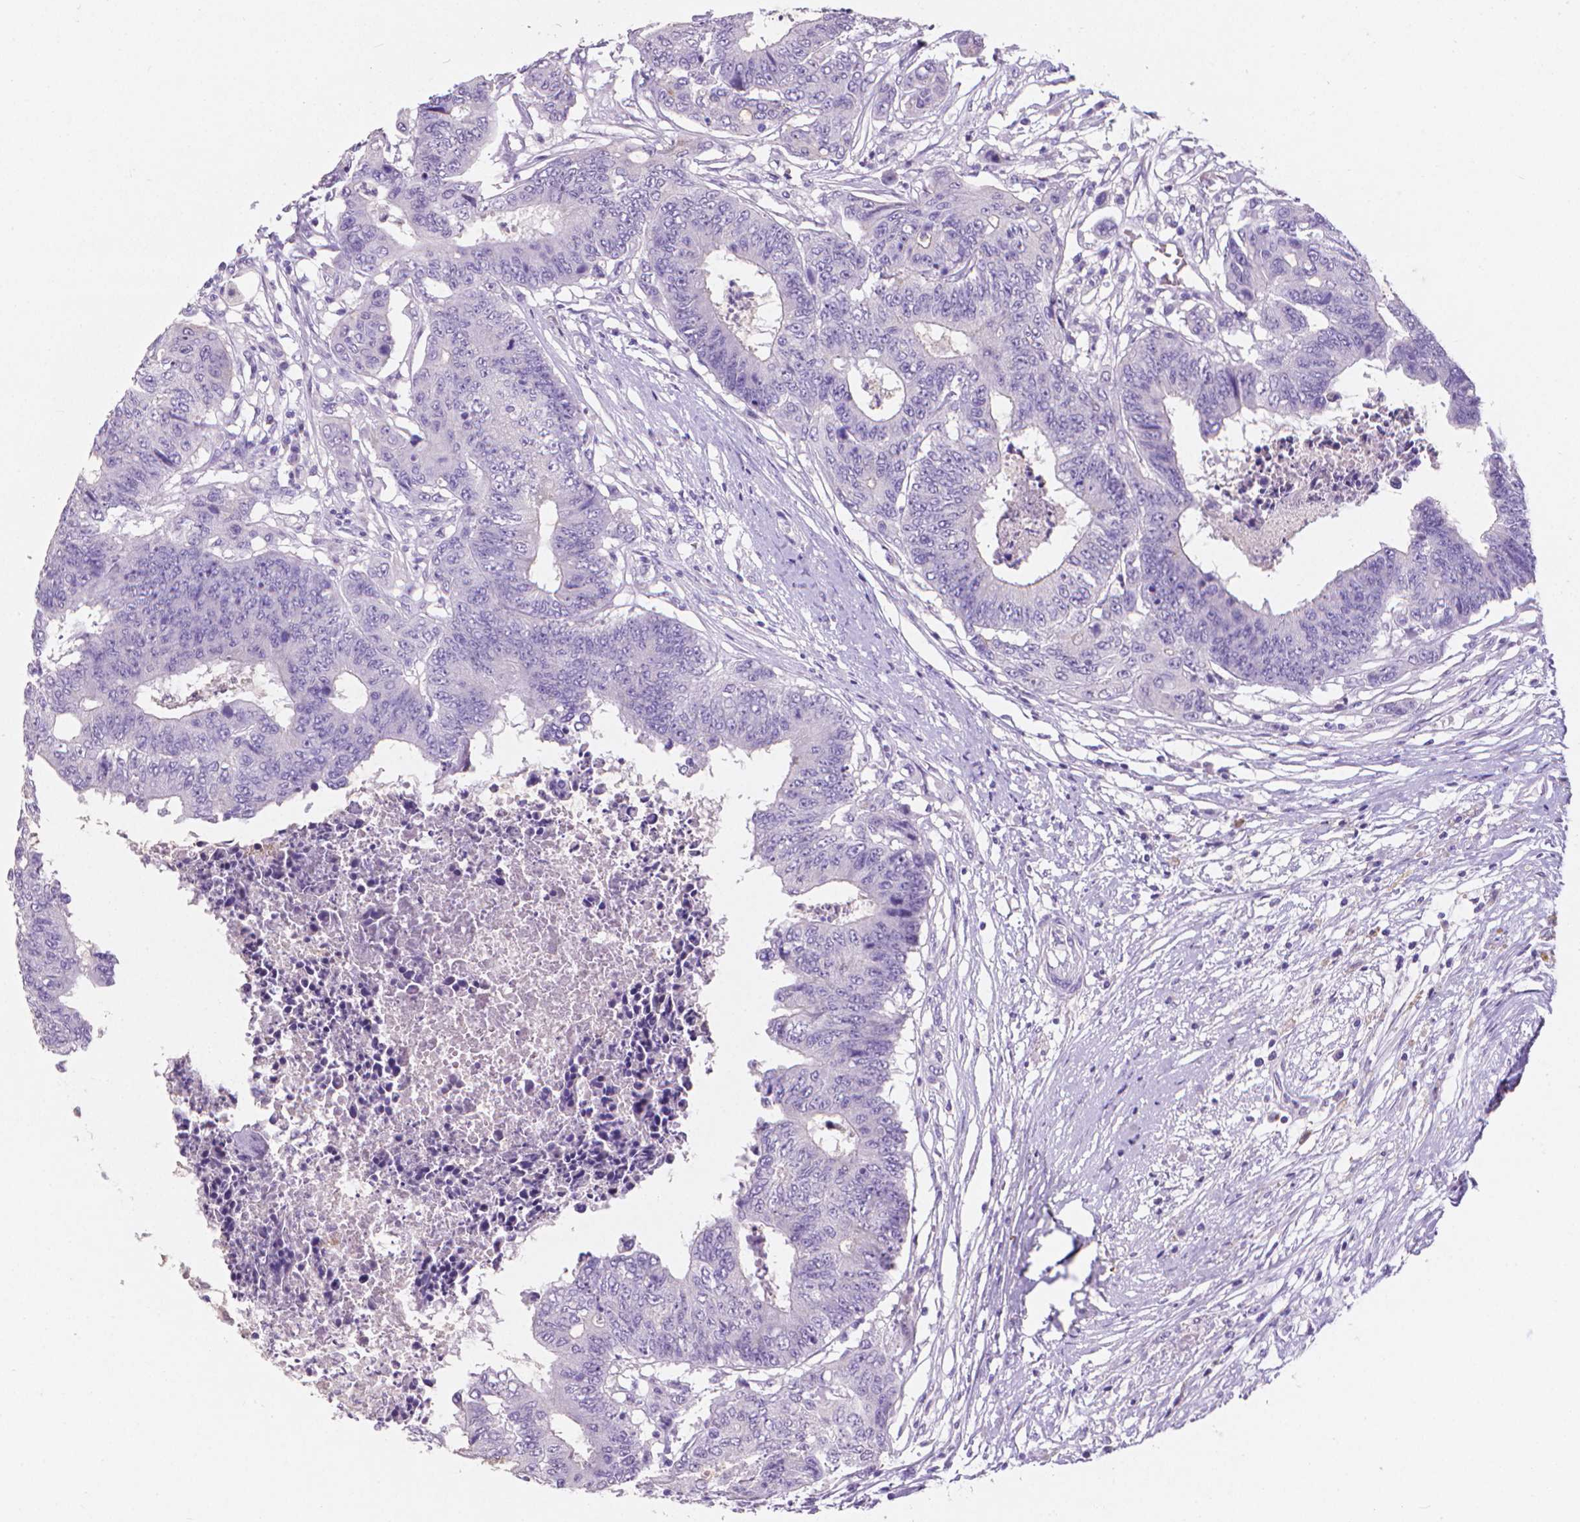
{"staining": {"intensity": "negative", "quantity": "none", "location": "none"}, "tissue": "colorectal cancer", "cell_type": "Tumor cells", "image_type": "cancer", "snomed": [{"axis": "morphology", "description": "Adenocarcinoma, NOS"}, {"axis": "topography", "description": "Colon"}], "caption": "Immunohistochemistry (IHC) micrograph of neoplastic tissue: colorectal cancer (adenocarcinoma) stained with DAB shows no significant protein expression in tumor cells.", "gene": "XPNPEP2", "patient": {"sex": "female", "age": 48}}